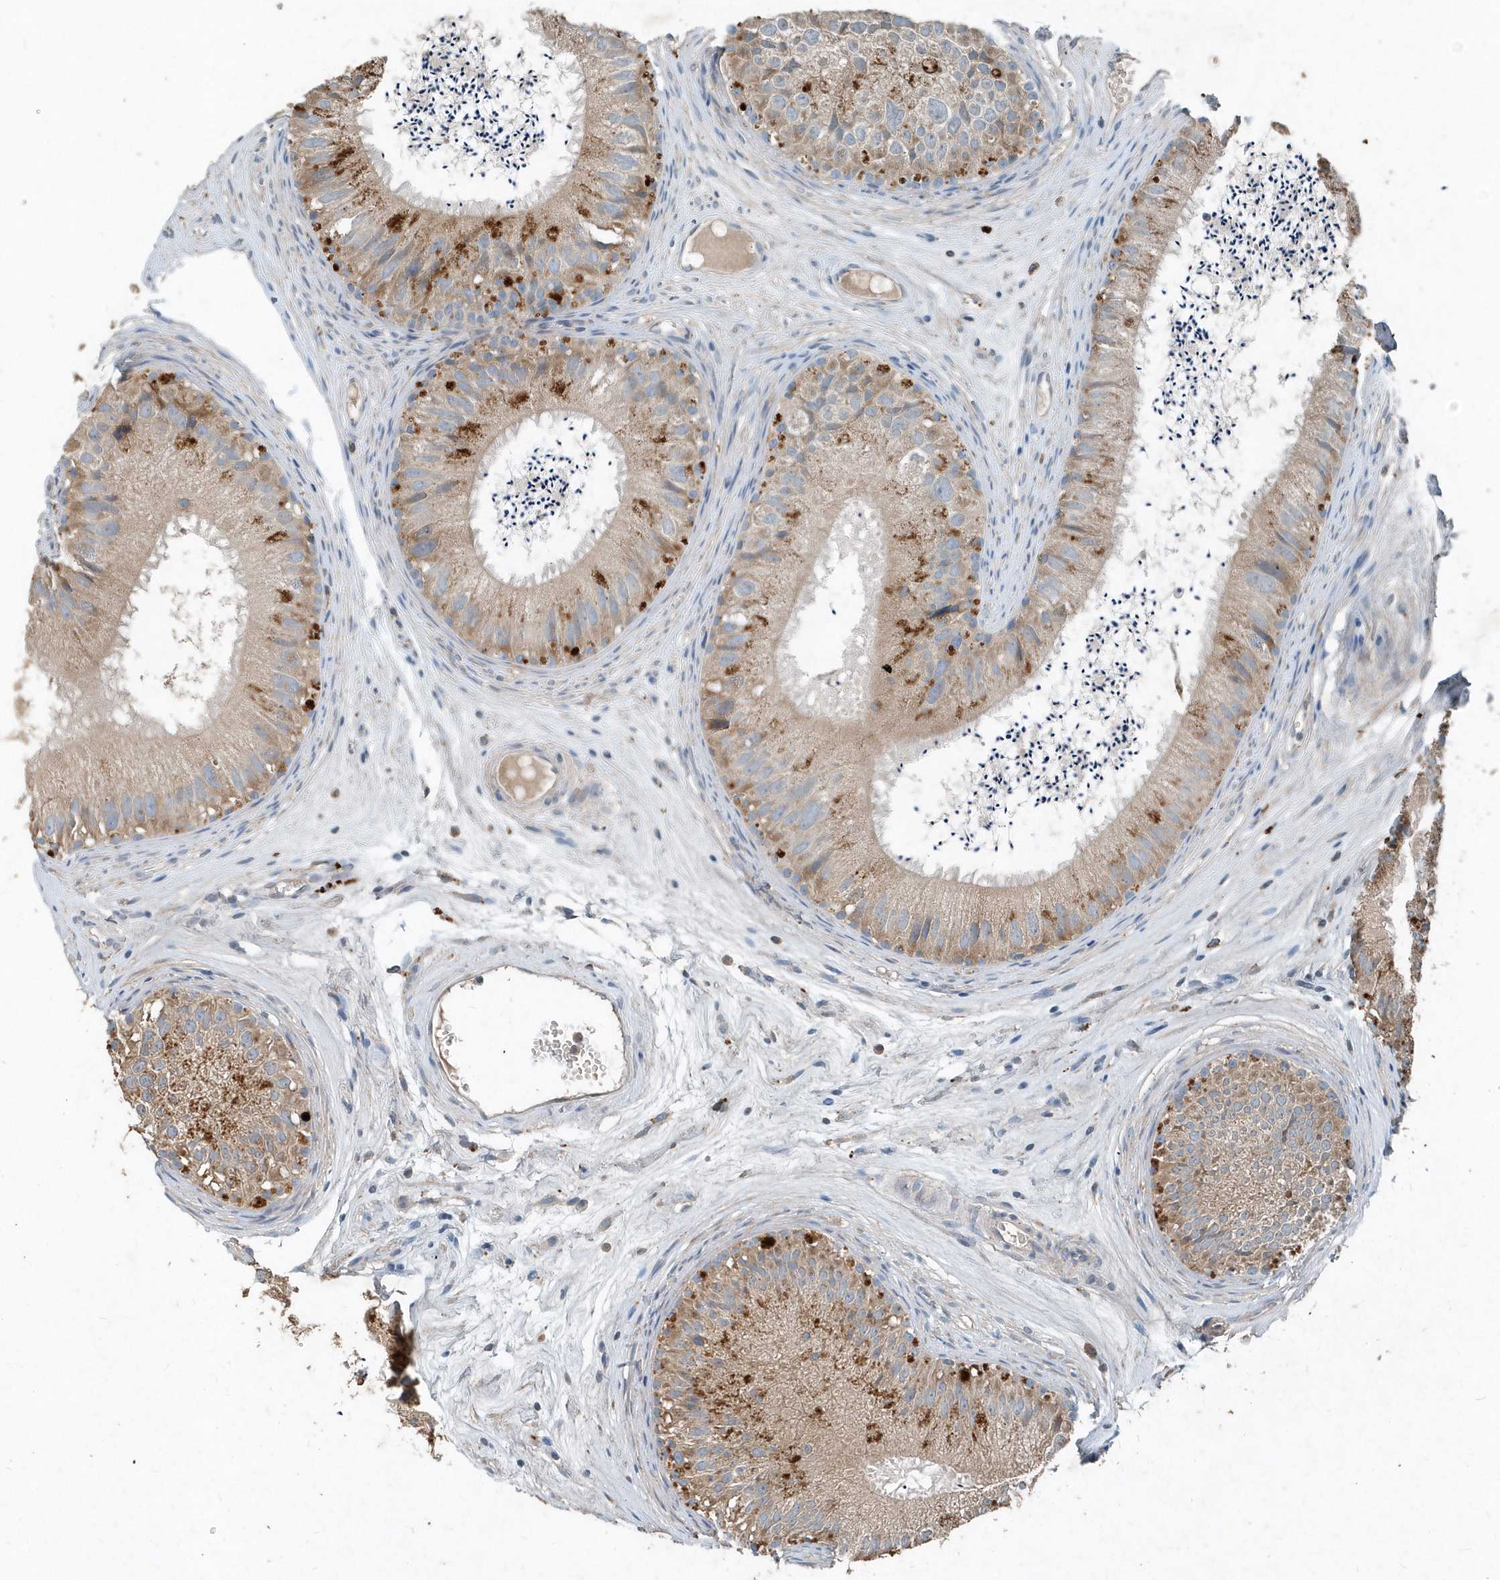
{"staining": {"intensity": "moderate", "quantity": "25%-75%", "location": "cytoplasmic/membranous"}, "tissue": "epididymis", "cell_type": "Glandular cells", "image_type": "normal", "snomed": [{"axis": "morphology", "description": "Normal tissue, NOS"}, {"axis": "topography", "description": "Epididymis"}], "caption": "This histopathology image demonstrates immunohistochemistry (IHC) staining of benign epididymis, with medium moderate cytoplasmic/membranous expression in approximately 25%-75% of glandular cells.", "gene": "SCFD2", "patient": {"sex": "male", "age": 77}}